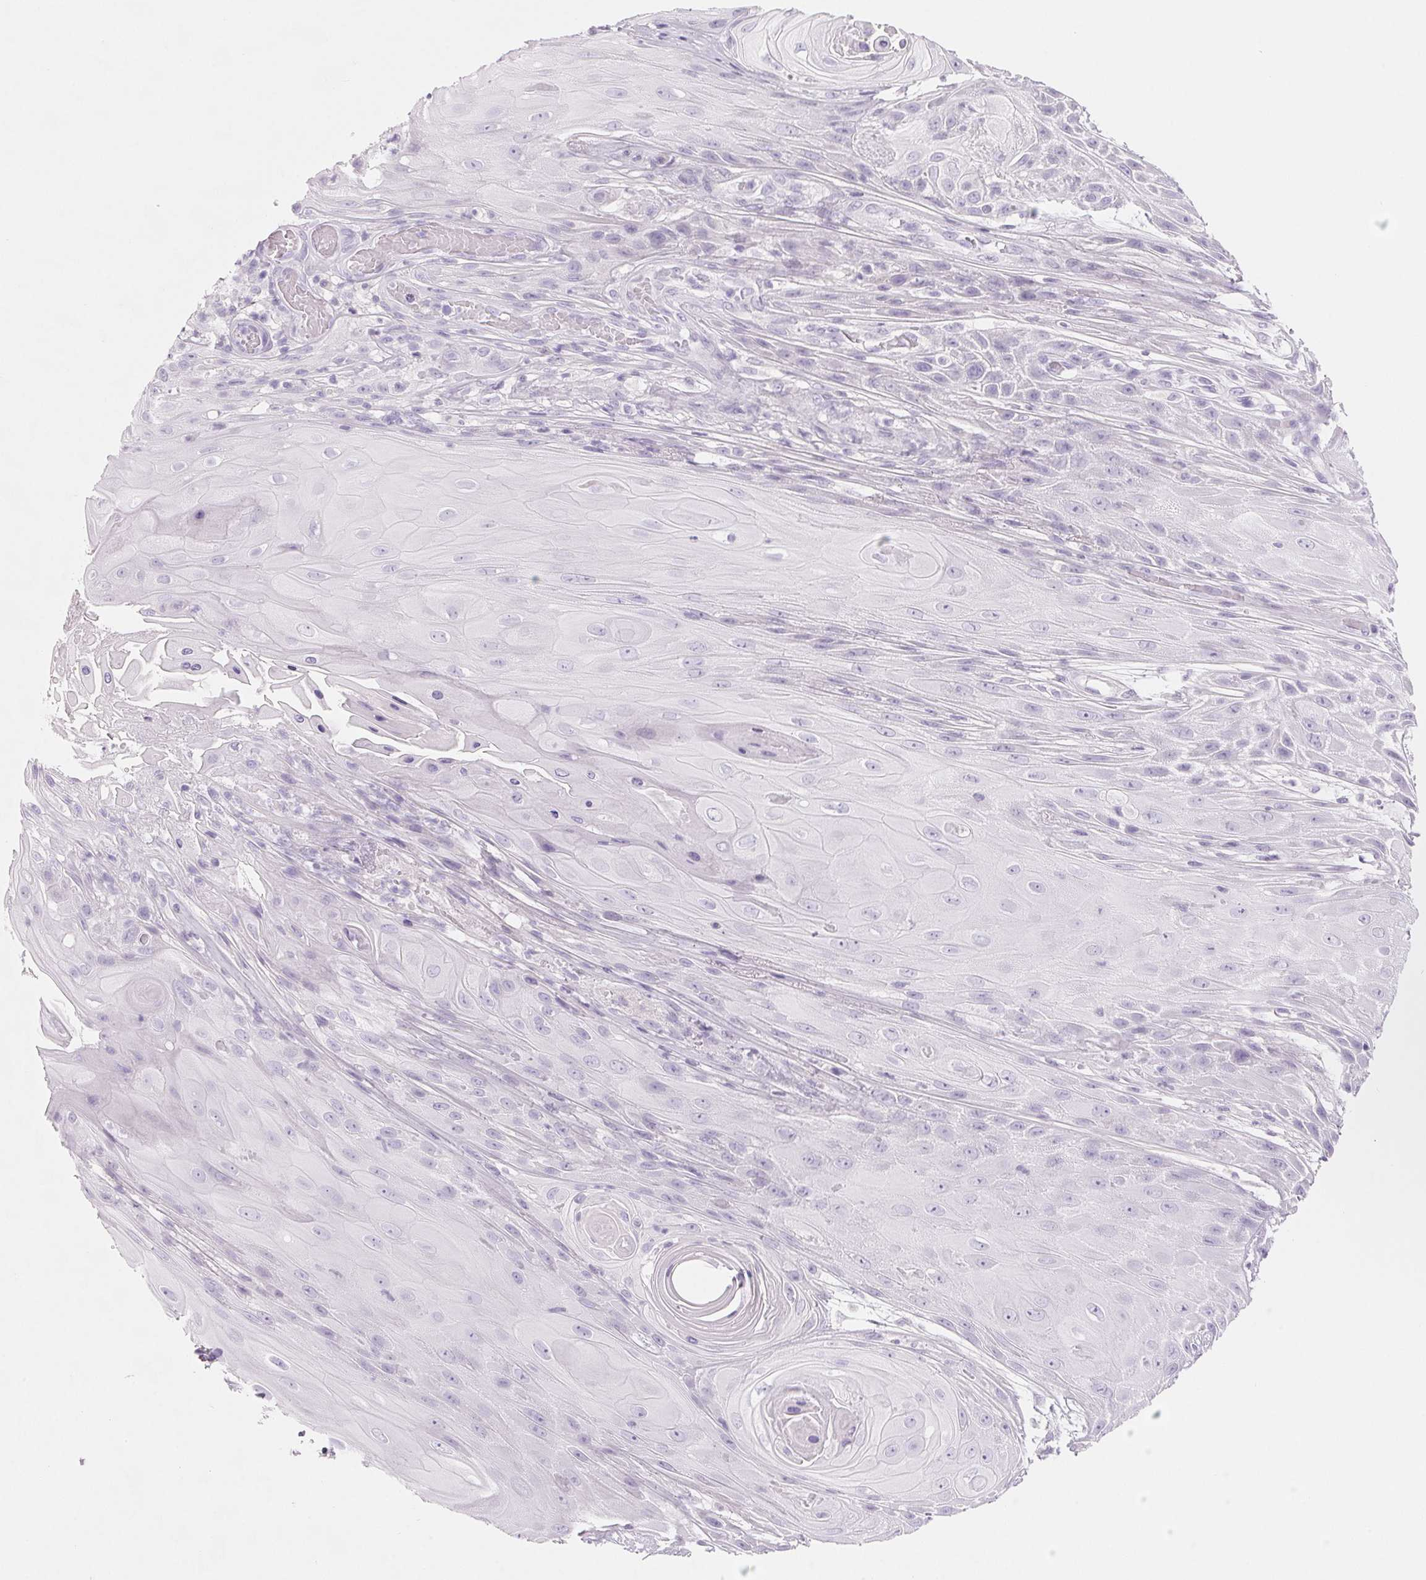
{"staining": {"intensity": "negative", "quantity": "none", "location": "none"}, "tissue": "skin cancer", "cell_type": "Tumor cells", "image_type": "cancer", "snomed": [{"axis": "morphology", "description": "Squamous cell carcinoma, NOS"}, {"axis": "topography", "description": "Skin"}], "caption": "This is a photomicrograph of IHC staining of skin squamous cell carcinoma, which shows no positivity in tumor cells.", "gene": "SPACA5B", "patient": {"sex": "male", "age": 62}}